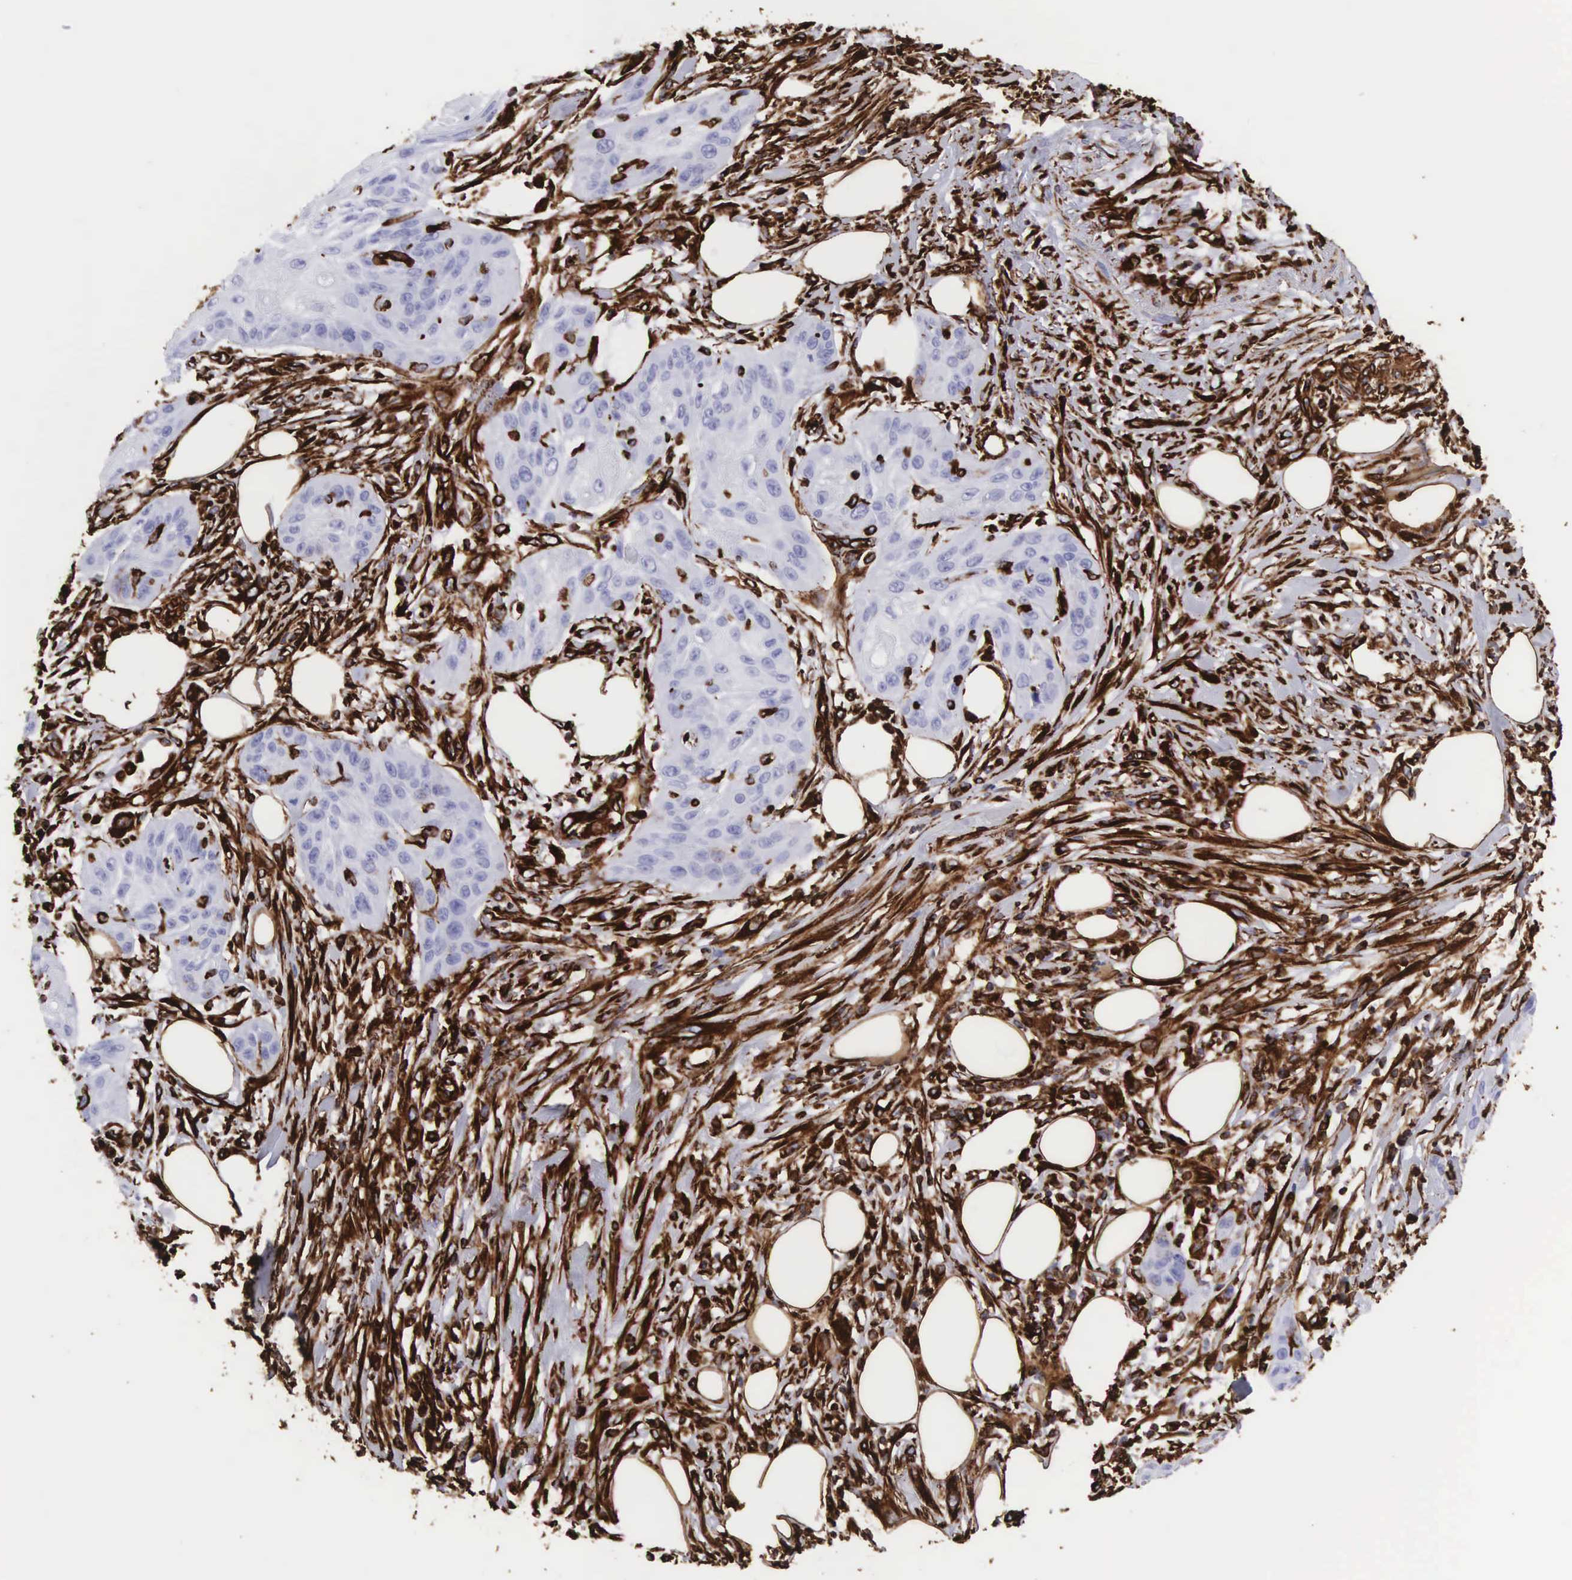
{"staining": {"intensity": "strong", "quantity": "<25%", "location": "cytoplasmic/membranous"}, "tissue": "skin cancer", "cell_type": "Tumor cells", "image_type": "cancer", "snomed": [{"axis": "morphology", "description": "Squamous cell carcinoma, NOS"}, {"axis": "topography", "description": "Skin"}], "caption": "Immunohistochemical staining of squamous cell carcinoma (skin) demonstrates strong cytoplasmic/membranous protein positivity in about <25% of tumor cells.", "gene": "VIM", "patient": {"sex": "female", "age": 88}}